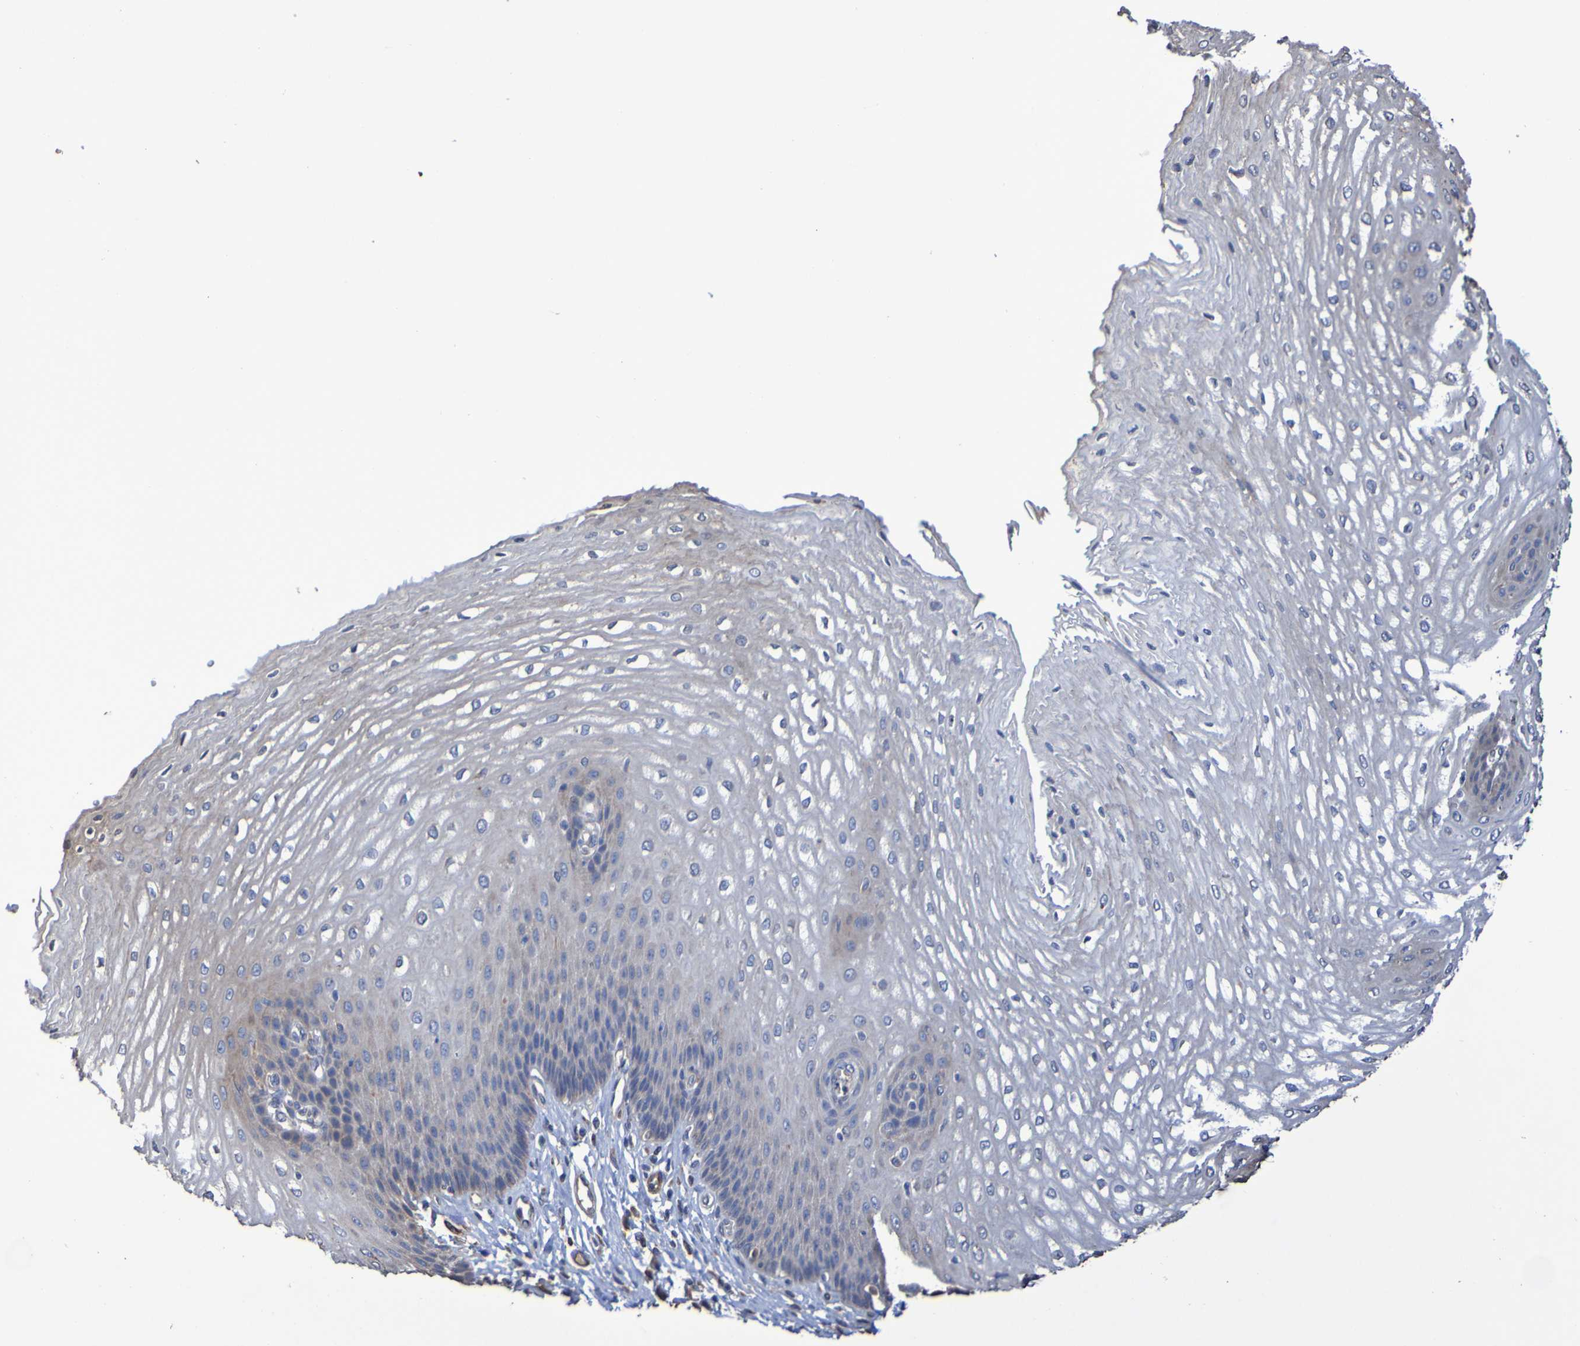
{"staining": {"intensity": "weak", "quantity": "<25%", "location": "cytoplasmic/membranous"}, "tissue": "esophagus", "cell_type": "Squamous epithelial cells", "image_type": "normal", "snomed": [{"axis": "morphology", "description": "Normal tissue, NOS"}, {"axis": "topography", "description": "Esophagus"}], "caption": "Protein analysis of normal esophagus demonstrates no significant staining in squamous epithelial cells. (IHC, brightfield microscopy, high magnification).", "gene": "RAB11A", "patient": {"sex": "male", "age": 54}}